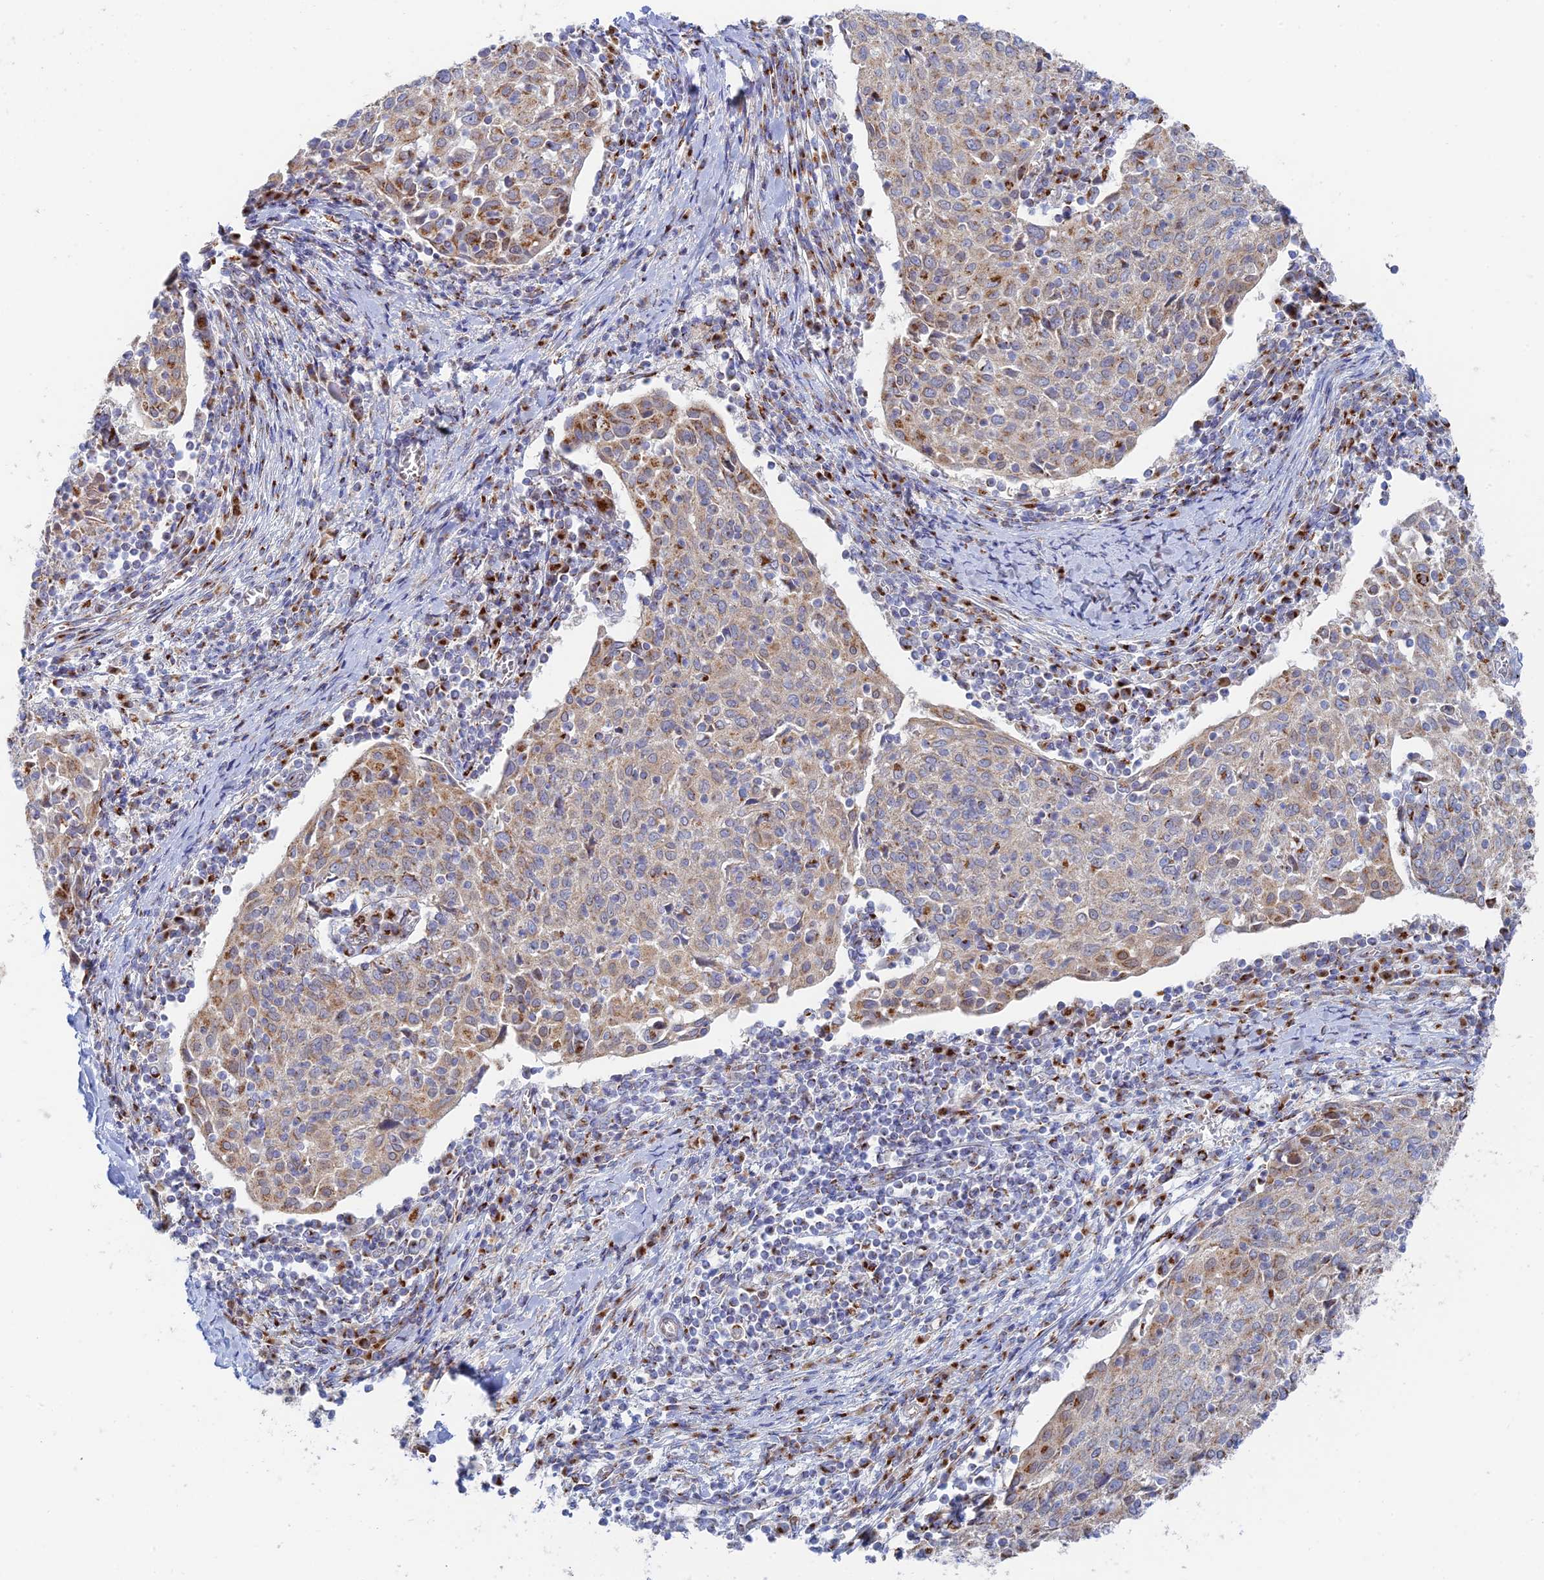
{"staining": {"intensity": "moderate", "quantity": "25%-75%", "location": "cytoplasmic/membranous"}, "tissue": "cervical cancer", "cell_type": "Tumor cells", "image_type": "cancer", "snomed": [{"axis": "morphology", "description": "Squamous cell carcinoma, NOS"}, {"axis": "topography", "description": "Cervix"}], "caption": "This is an image of immunohistochemistry staining of squamous cell carcinoma (cervical), which shows moderate expression in the cytoplasmic/membranous of tumor cells.", "gene": "HS2ST1", "patient": {"sex": "female", "age": 52}}